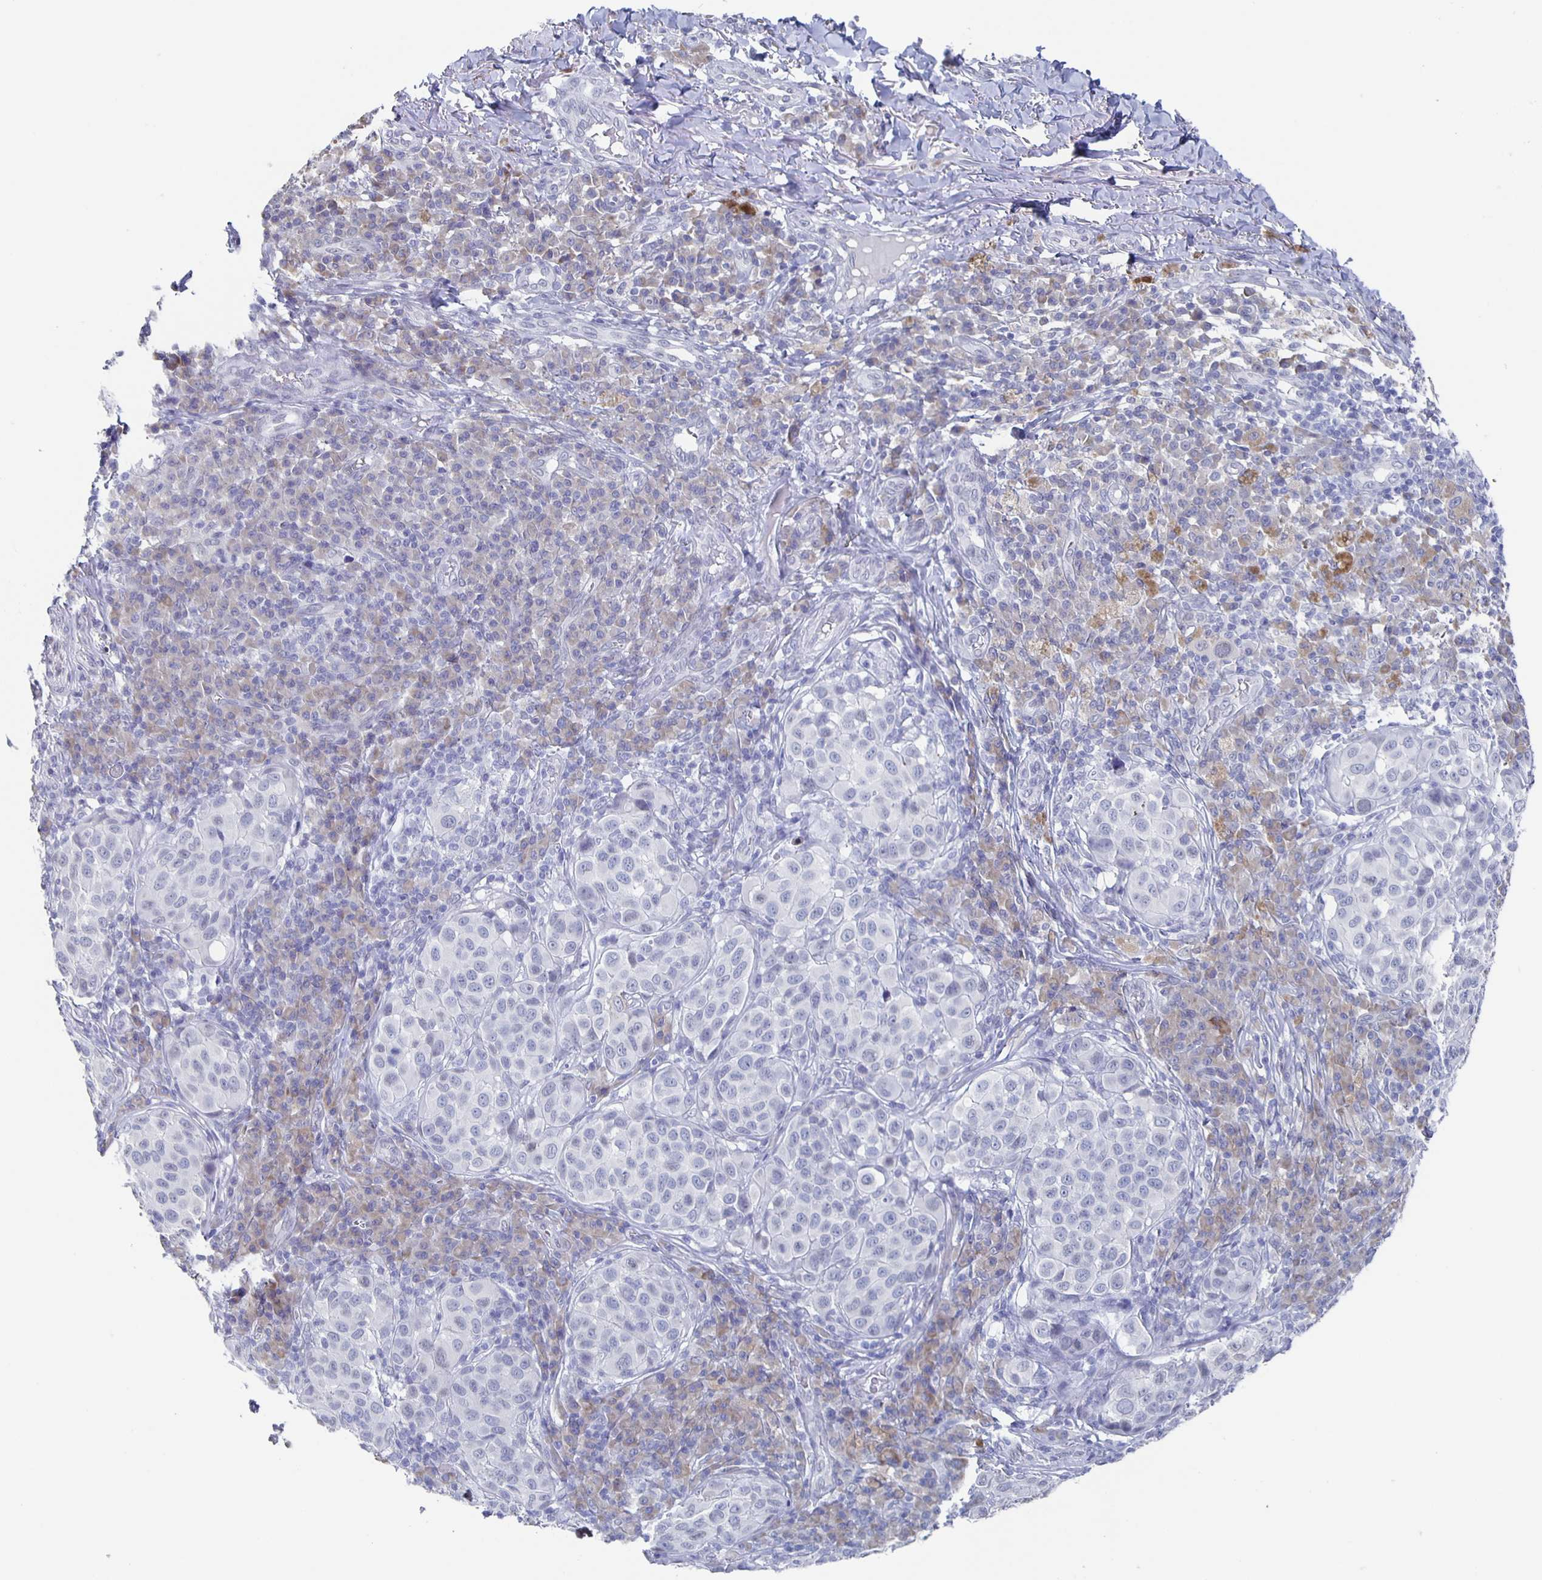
{"staining": {"intensity": "negative", "quantity": "none", "location": "none"}, "tissue": "melanoma", "cell_type": "Tumor cells", "image_type": "cancer", "snomed": [{"axis": "morphology", "description": "Malignant melanoma, NOS"}, {"axis": "topography", "description": "Skin"}], "caption": "Immunohistochemical staining of malignant melanoma displays no significant positivity in tumor cells. Nuclei are stained in blue.", "gene": "CCDC17", "patient": {"sex": "male", "age": 38}}